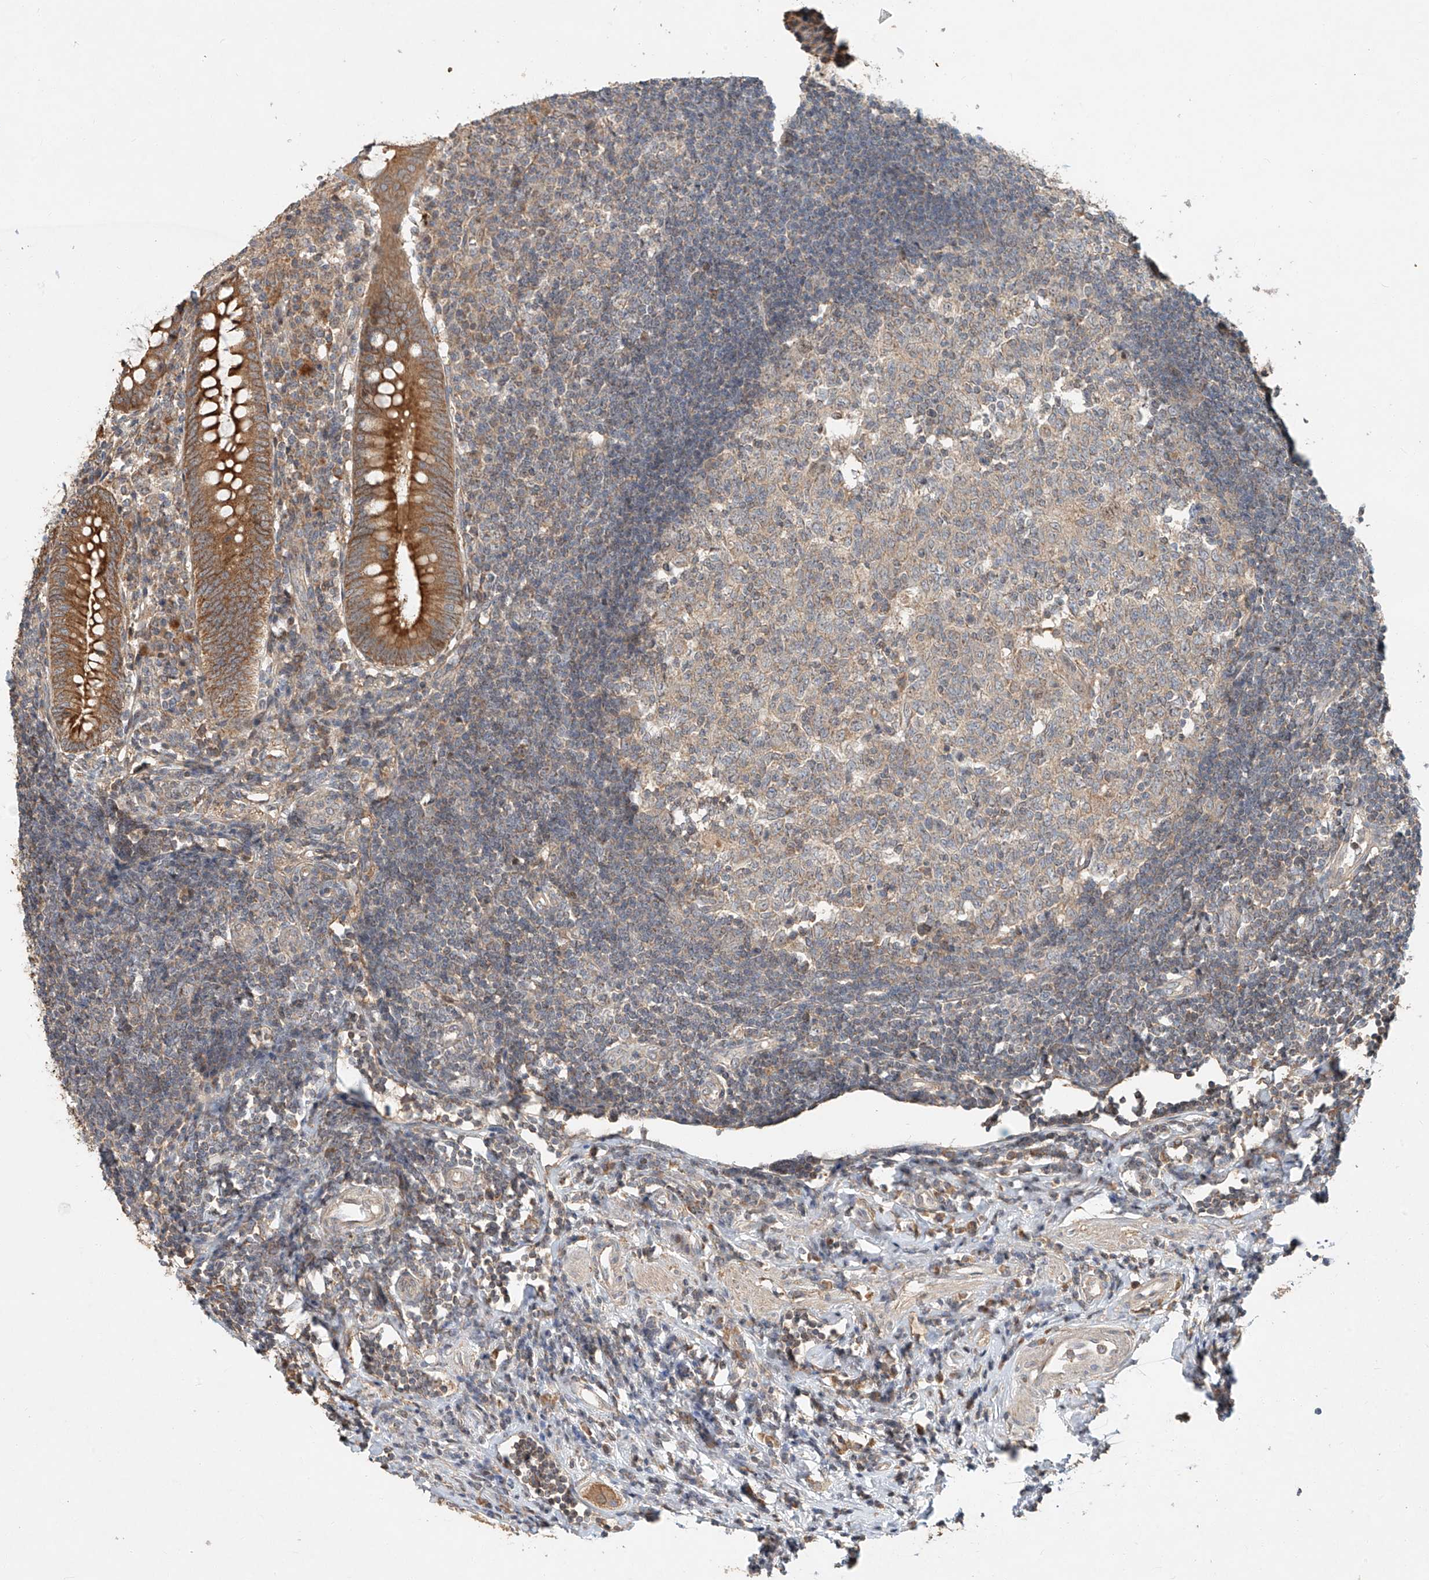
{"staining": {"intensity": "moderate", "quantity": ">75%", "location": "cytoplasmic/membranous"}, "tissue": "appendix", "cell_type": "Glandular cells", "image_type": "normal", "snomed": [{"axis": "morphology", "description": "Normal tissue, NOS"}, {"axis": "topography", "description": "Appendix"}], "caption": "The micrograph displays staining of benign appendix, revealing moderate cytoplasmic/membranous protein positivity (brown color) within glandular cells. The protein is stained brown, and the nuclei are stained in blue (DAB IHC with brightfield microscopy, high magnification).", "gene": "TMEM61", "patient": {"sex": "female", "age": 54}}